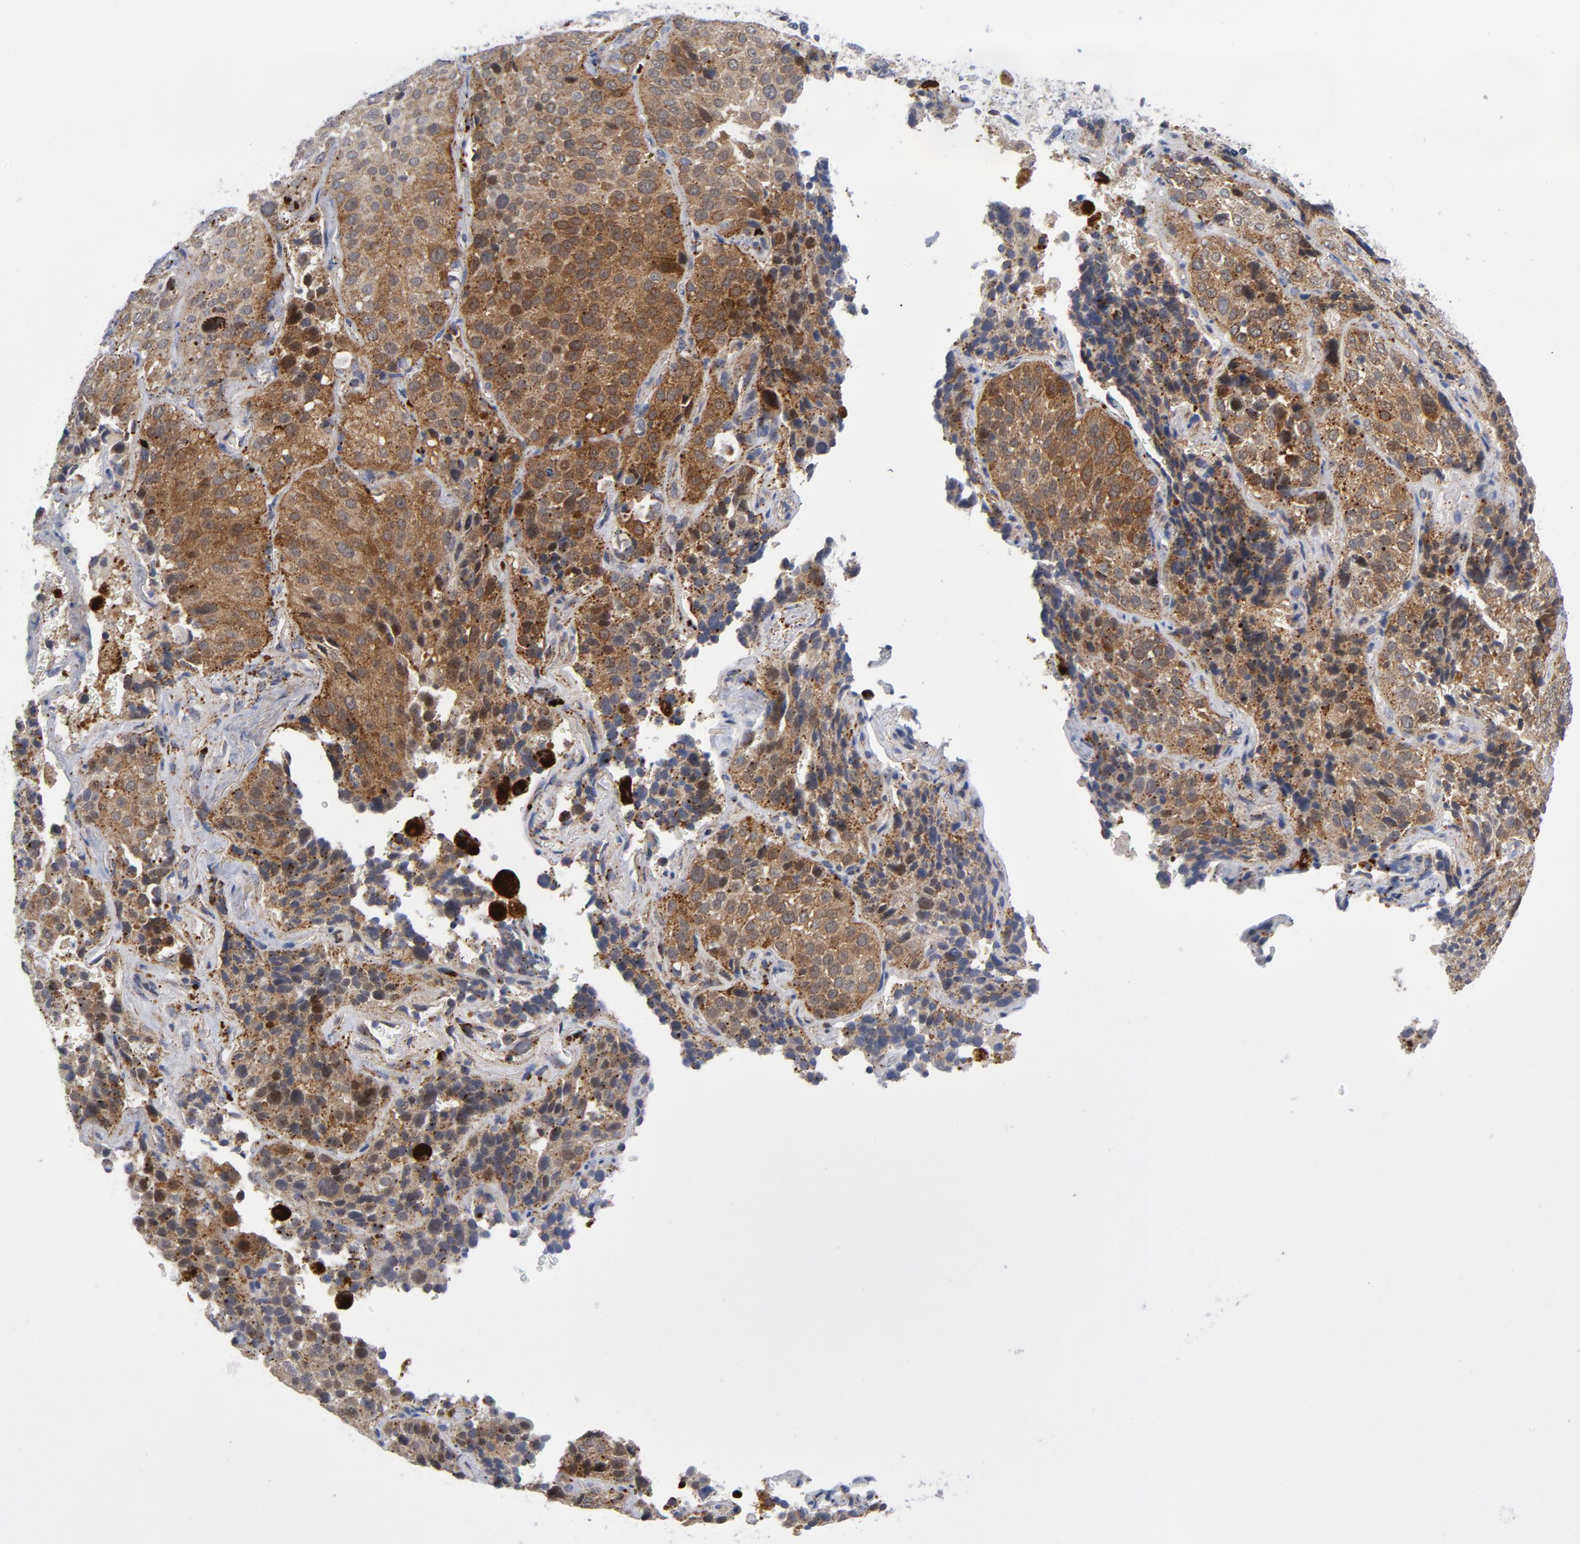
{"staining": {"intensity": "moderate", "quantity": ">75%", "location": "cytoplasmic/membranous"}, "tissue": "lung cancer", "cell_type": "Tumor cells", "image_type": "cancer", "snomed": [{"axis": "morphology", "description": "Squamous cell carcinoma, NOS"}, {"axis": "topography", "description": "Lung"}], "caption": "IHC staining of lung cancer, which displays medium levels of moderate cytoplasmic/membranous staining in approximately >75% of tumor cells indicating moderate cytoplasmic/membranous protein expression. The staining was performed using DAB (3,3'-diaminobenzidine) (brown) for protein detection and nuclei were counterstained in hematoxylin (blue).", "gene": "AKT2", "patient": {"sex": "male", "age": 54}}